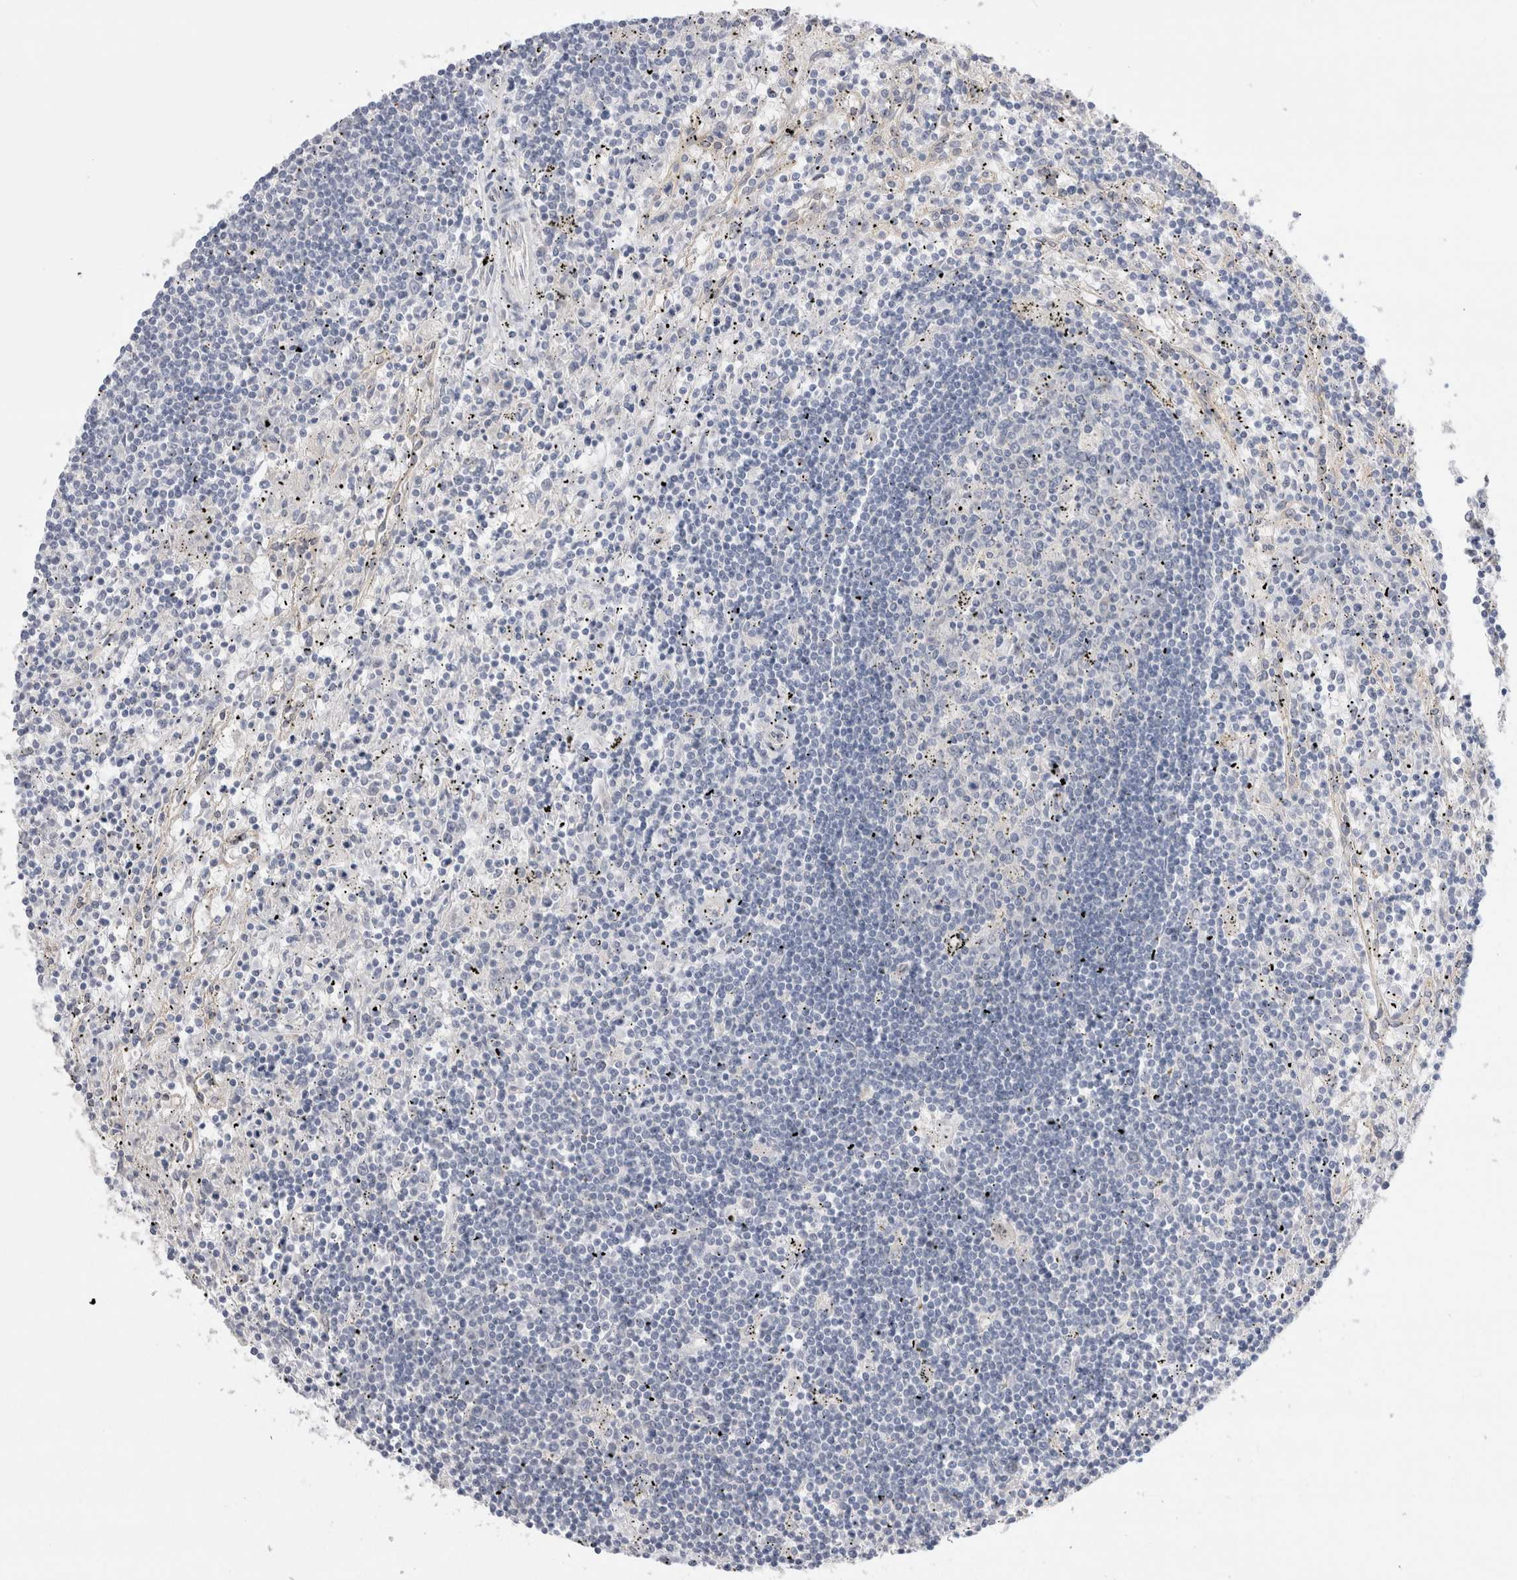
{"staining": {"intensity": "negative", "quantity": "none", "location": "none"}, "tissue": "lymphoma", "cell_type": "Tumor cells", "image_type": "cancer", "snomed": [{"axis": "morphology", "description": "Malignant lymphoma, non-Hodgkin's type, Low grade"}, {"axis": "topography", "description": "Spleen"}], "caption": "Protein analysis of low-grade malignant lymphoma, non-Hodgkin's type exhibits no significant staining in tumor cells.", "gene": "WIPF2", "patient": {"sex": "male", "age": 76}}